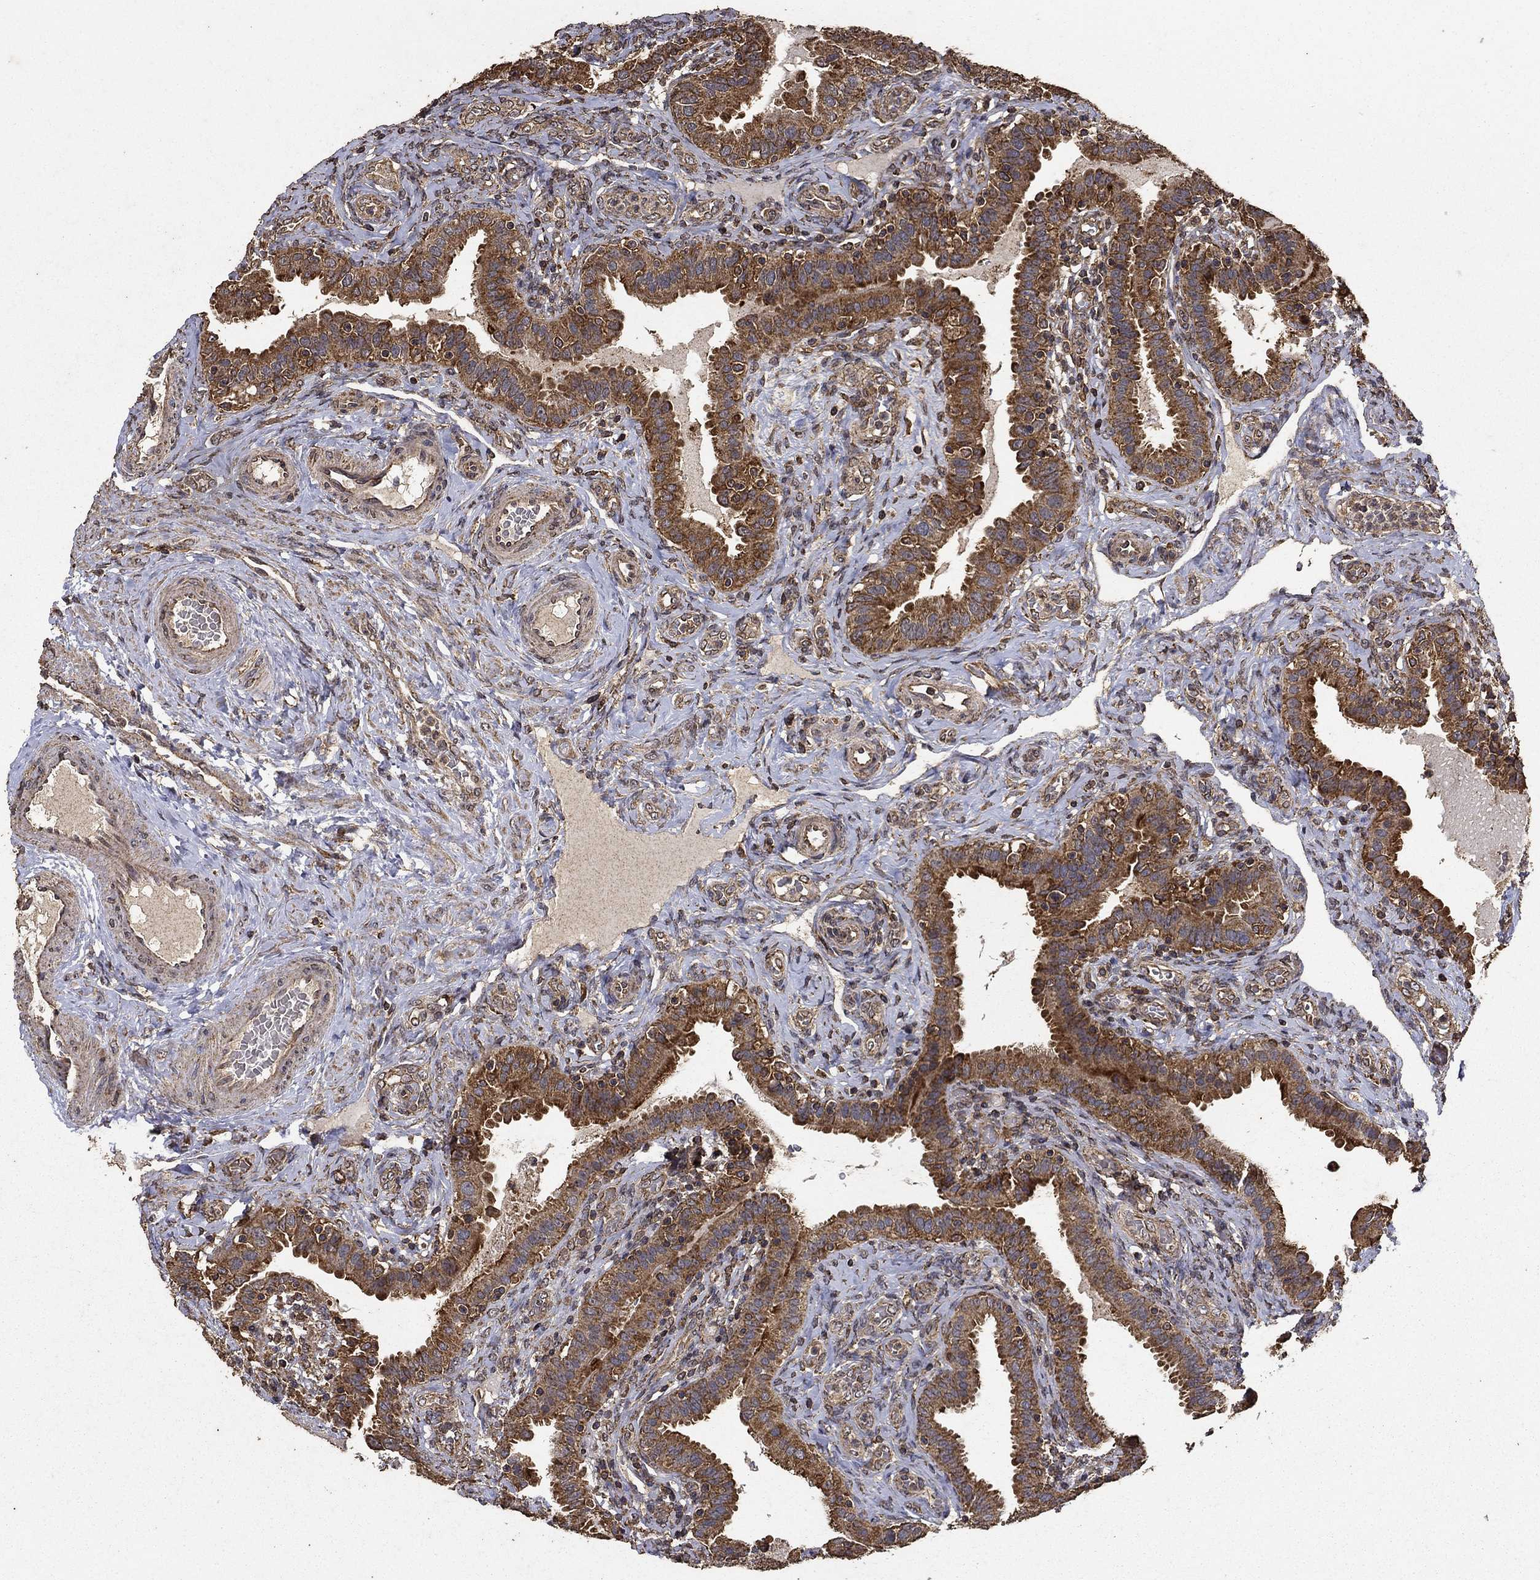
{"staining": {"intensity": "strong", "quantity": ">75%", "location": "cytoplasmic/membranous"}, "tissue": "fallopian tube", "cell_type": "Glandular cells", "image_type": "normal", "snomed": [{"axis": "morphology", "description": "Normal tissue, NOS"}, {"axis": "topography", "description": "Fallopian tube"}, {"axis": "topography", "description": "Ovary"}], "caption": "This histopathology image exhibits unremarkable fallopian tube stained with IHC to label a protein in brown. The cytoplasmic/membranous of glandular cells show strong positivity for the protein. Nuclei are counter-stained blue.", "gene": "IFRD1", "patient": {"sex": "female", "age": 41}}